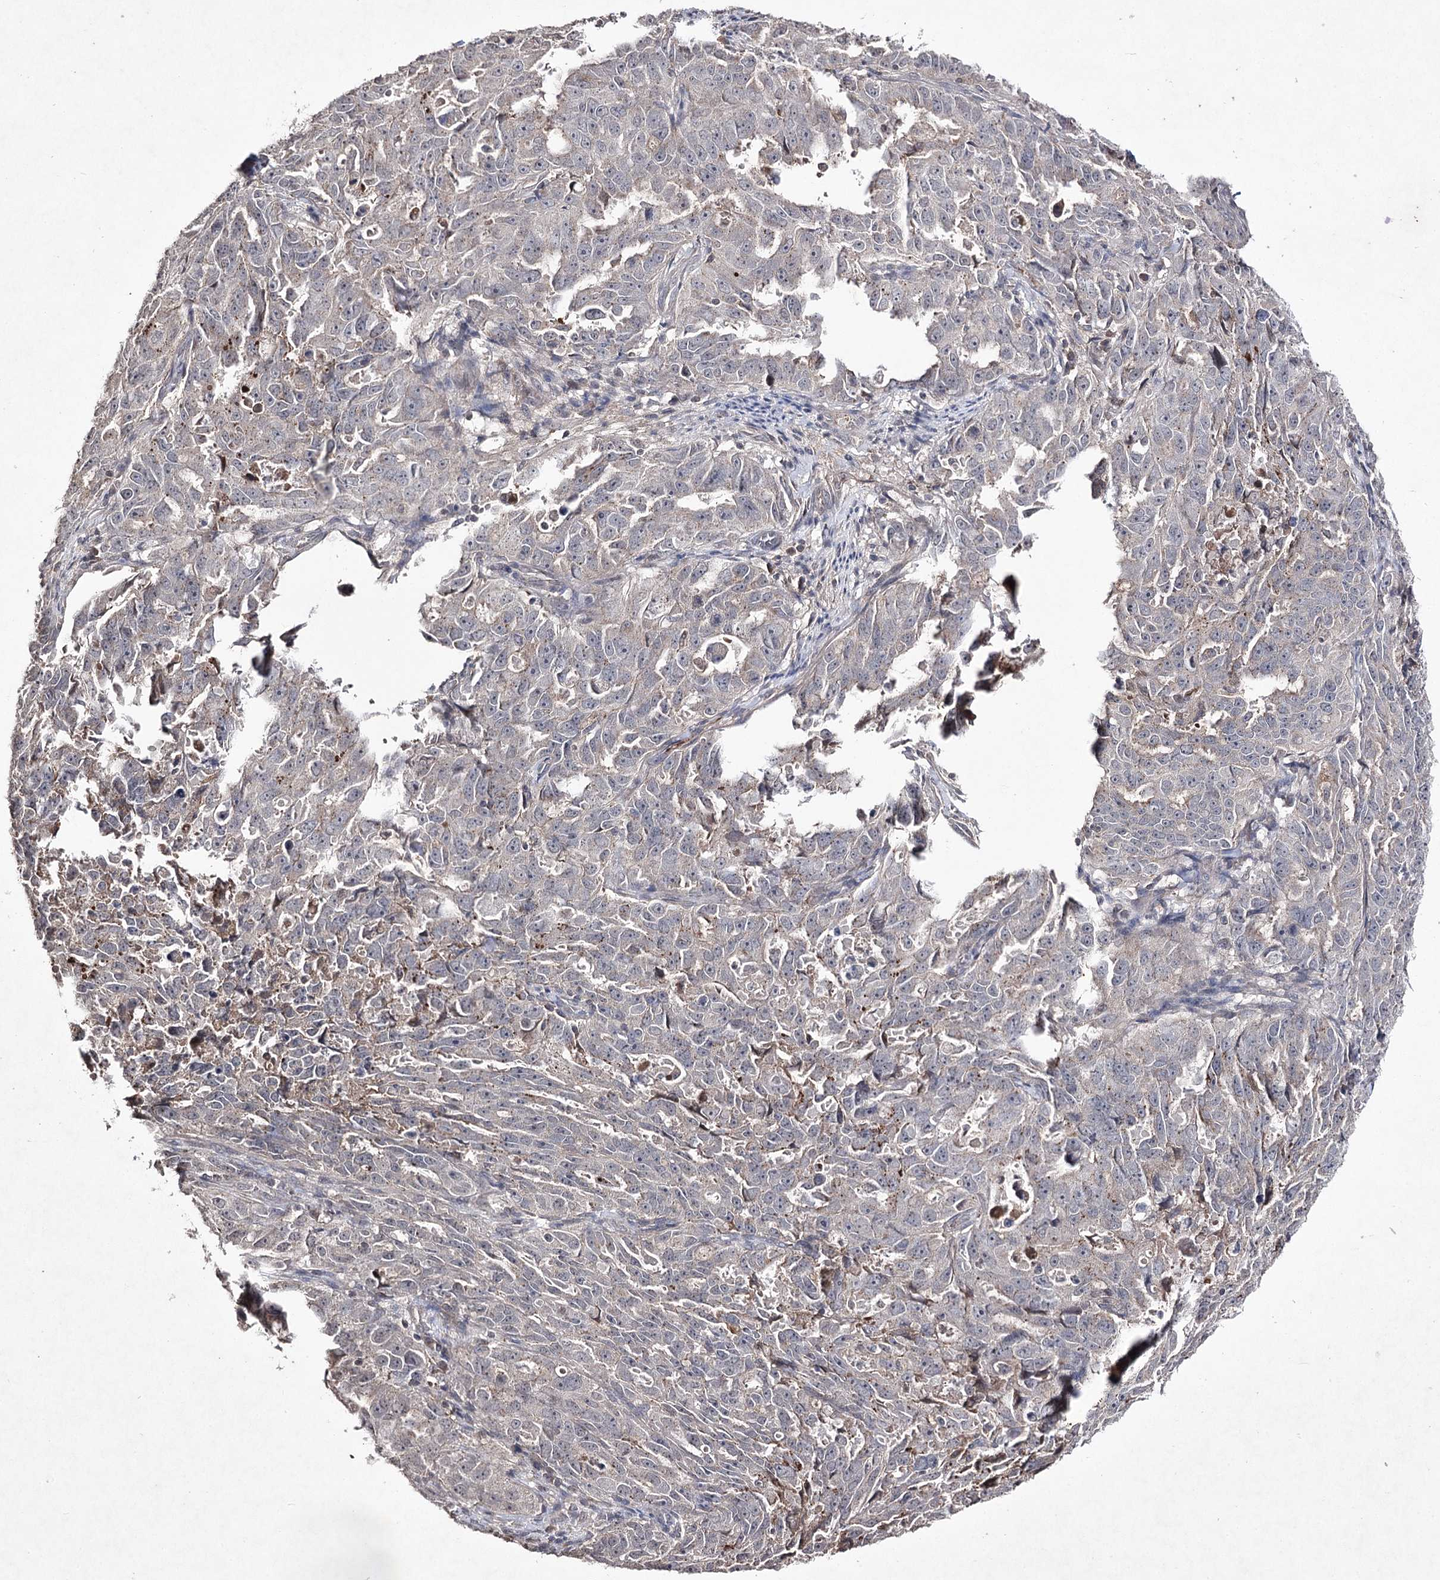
{"staining": {"intensity": "negative", "quantity": "none", "location": "none"}, "tissue": "endometrial cancer", "cell_type": "Tumor cells", "image_type": "cancer", "snomed": [{"axis": "morphology", "description": "Adenocarcinoma, NOS"}, {"axis": "topography", "description": "Endometrium"}], "caption": "The photomicrograph displays no significant staining in tumor cells of endometrial cancer. (DAB (3,3'-diaminobenzidine) IHC with hematoxylin counter stain).", "gene": "SYNGR3", "patient": {"sex": "female", "age": 65}}